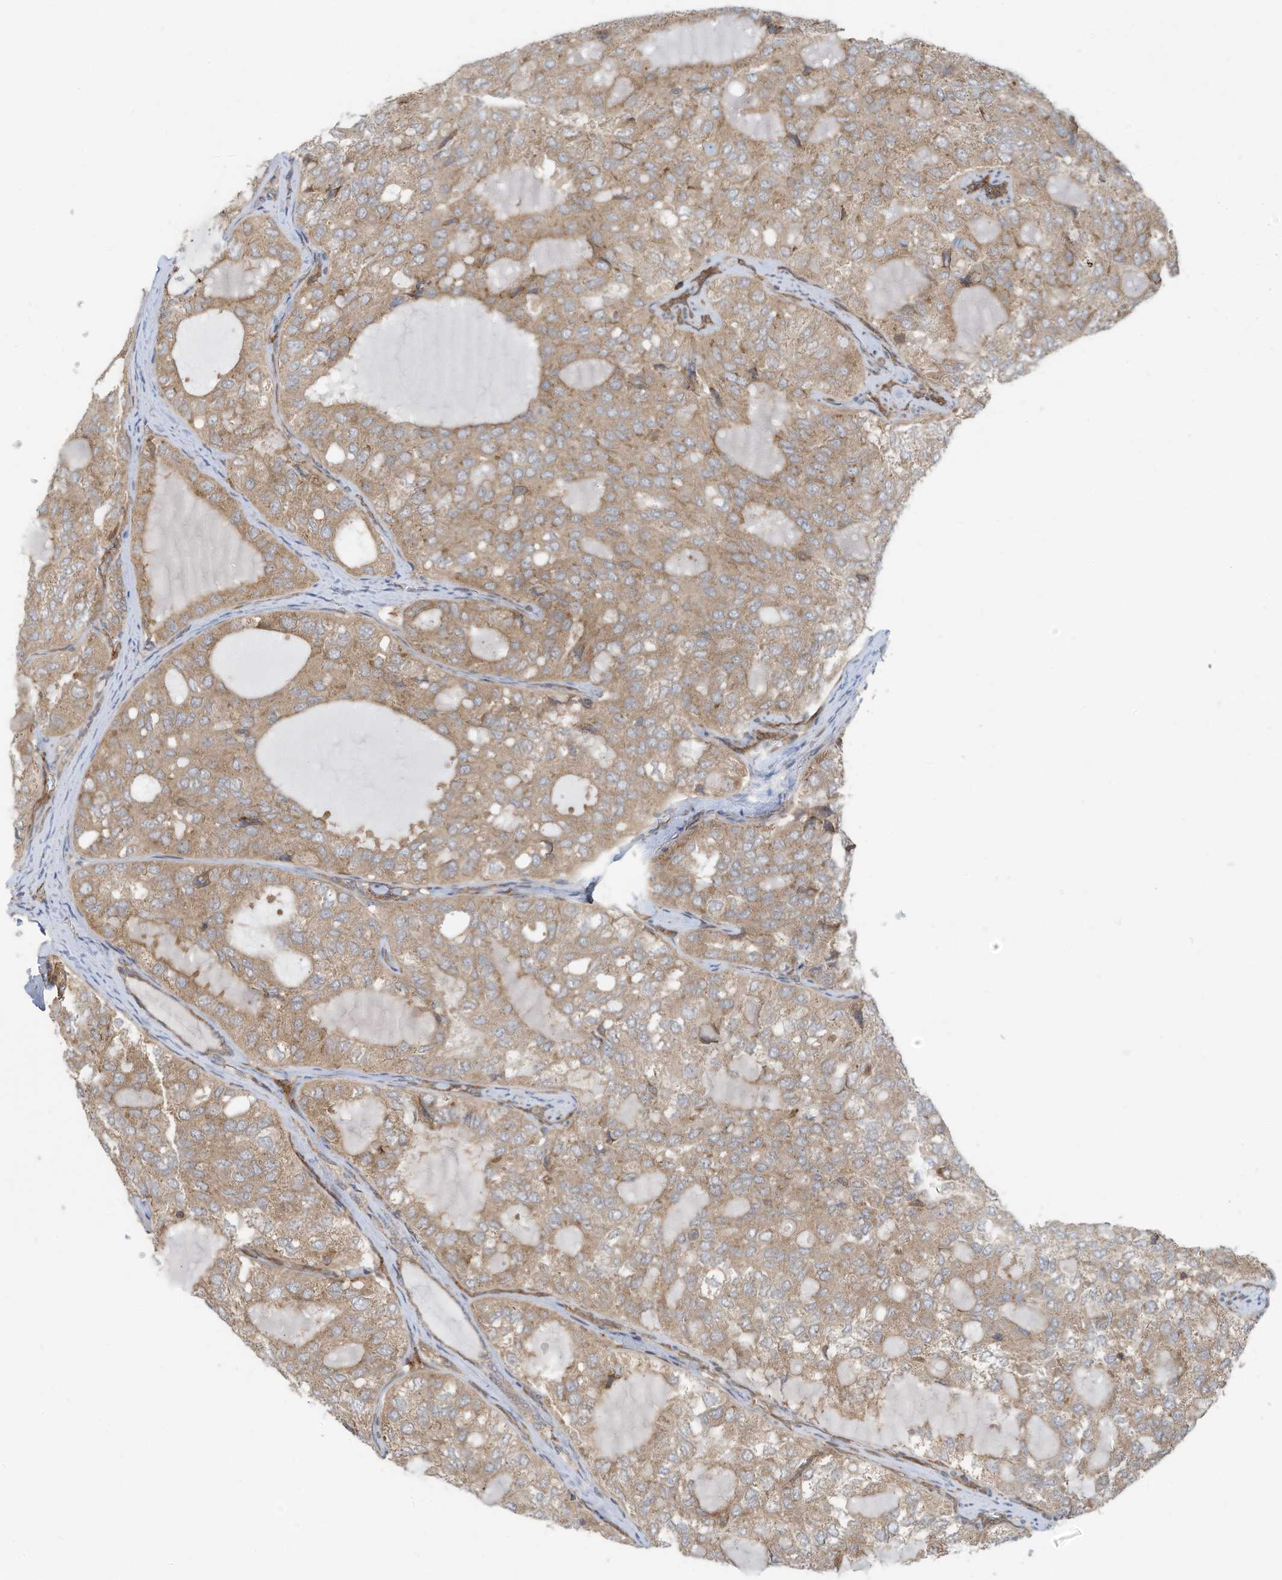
{"staining": {"intensity": "weak", "quantity": ">75%", "location": "cytoplasmic/membranous"}, "tissue": "thyroid cancer", "cell_type": "Tumor cells", "image_type": "cancer", "snomed": [{"axis": "morphology", "description": "Follicular adenoma carcinoma, NOS"}, {"axis": "topography", "description": "Thyroid gland"}], "caption": "This micrograph displays immunohistochemistry staining of human thyroid follicular adenoma carcinoma, with low weak cytoplasmic/membranous expression in approximately >75% of tumor cells.", "gene": "USE1", "patient": {"sex": "male", "age": 75}}